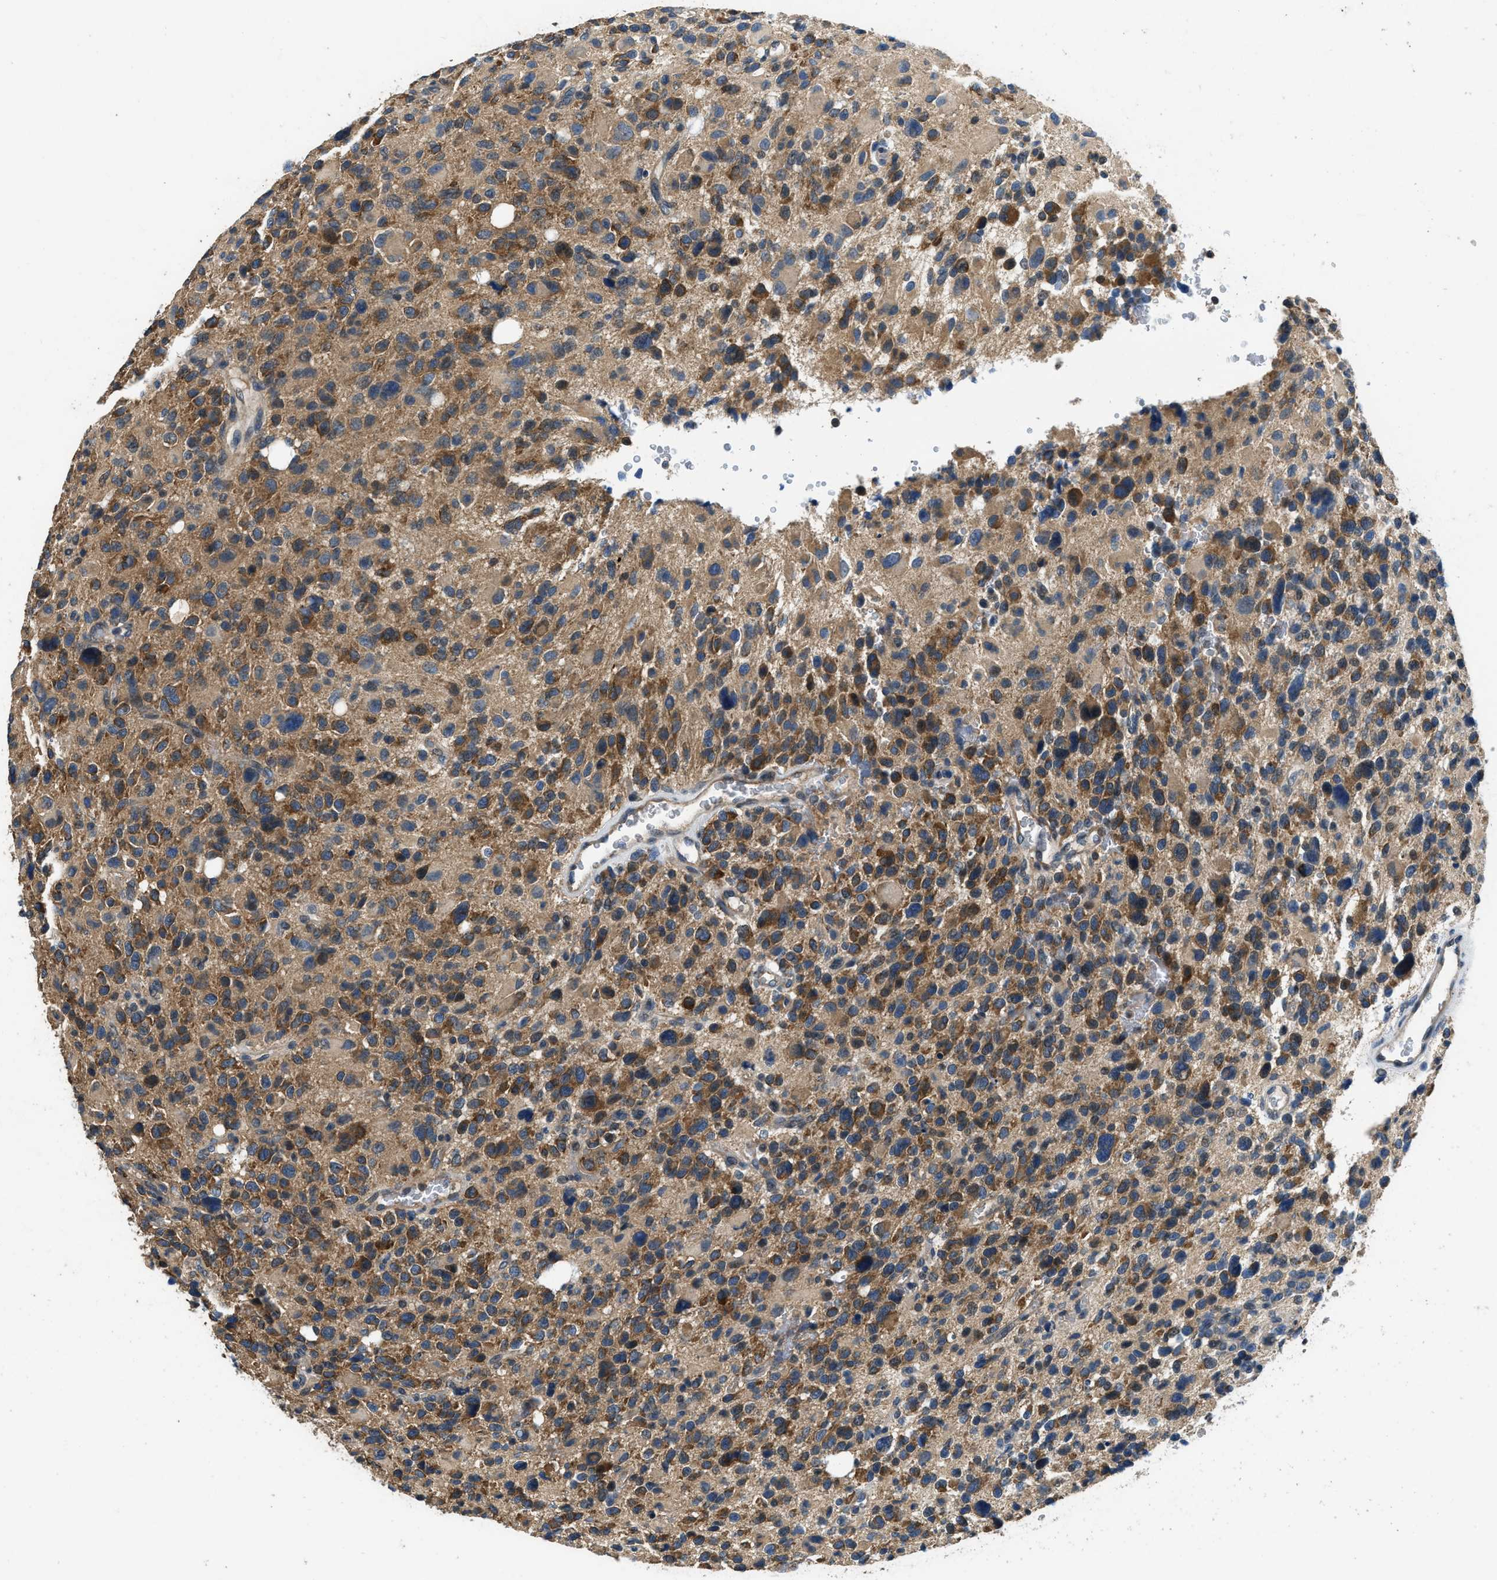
{"staining": {"intensity": "moderate", "quantity": ">75%", "location": "cytoplasmic/membranous"}, "tissue": "glioma", "cell_type": "Tumor cells", "image_type": "cancer", "snomed": [{"axis": "morphology", "description": "Glioma, malignant, High grade"}, {"axis": "topography", "description": "Brain"}], "caption": "This micrograph demonstrates immunohistochemistry staining of glioma, with medium moderate cytoplasmic/membranous staining in about >75% of tumor cells.", "gene": "SSH2", "patient": {"sex": "male", "age": 48}}